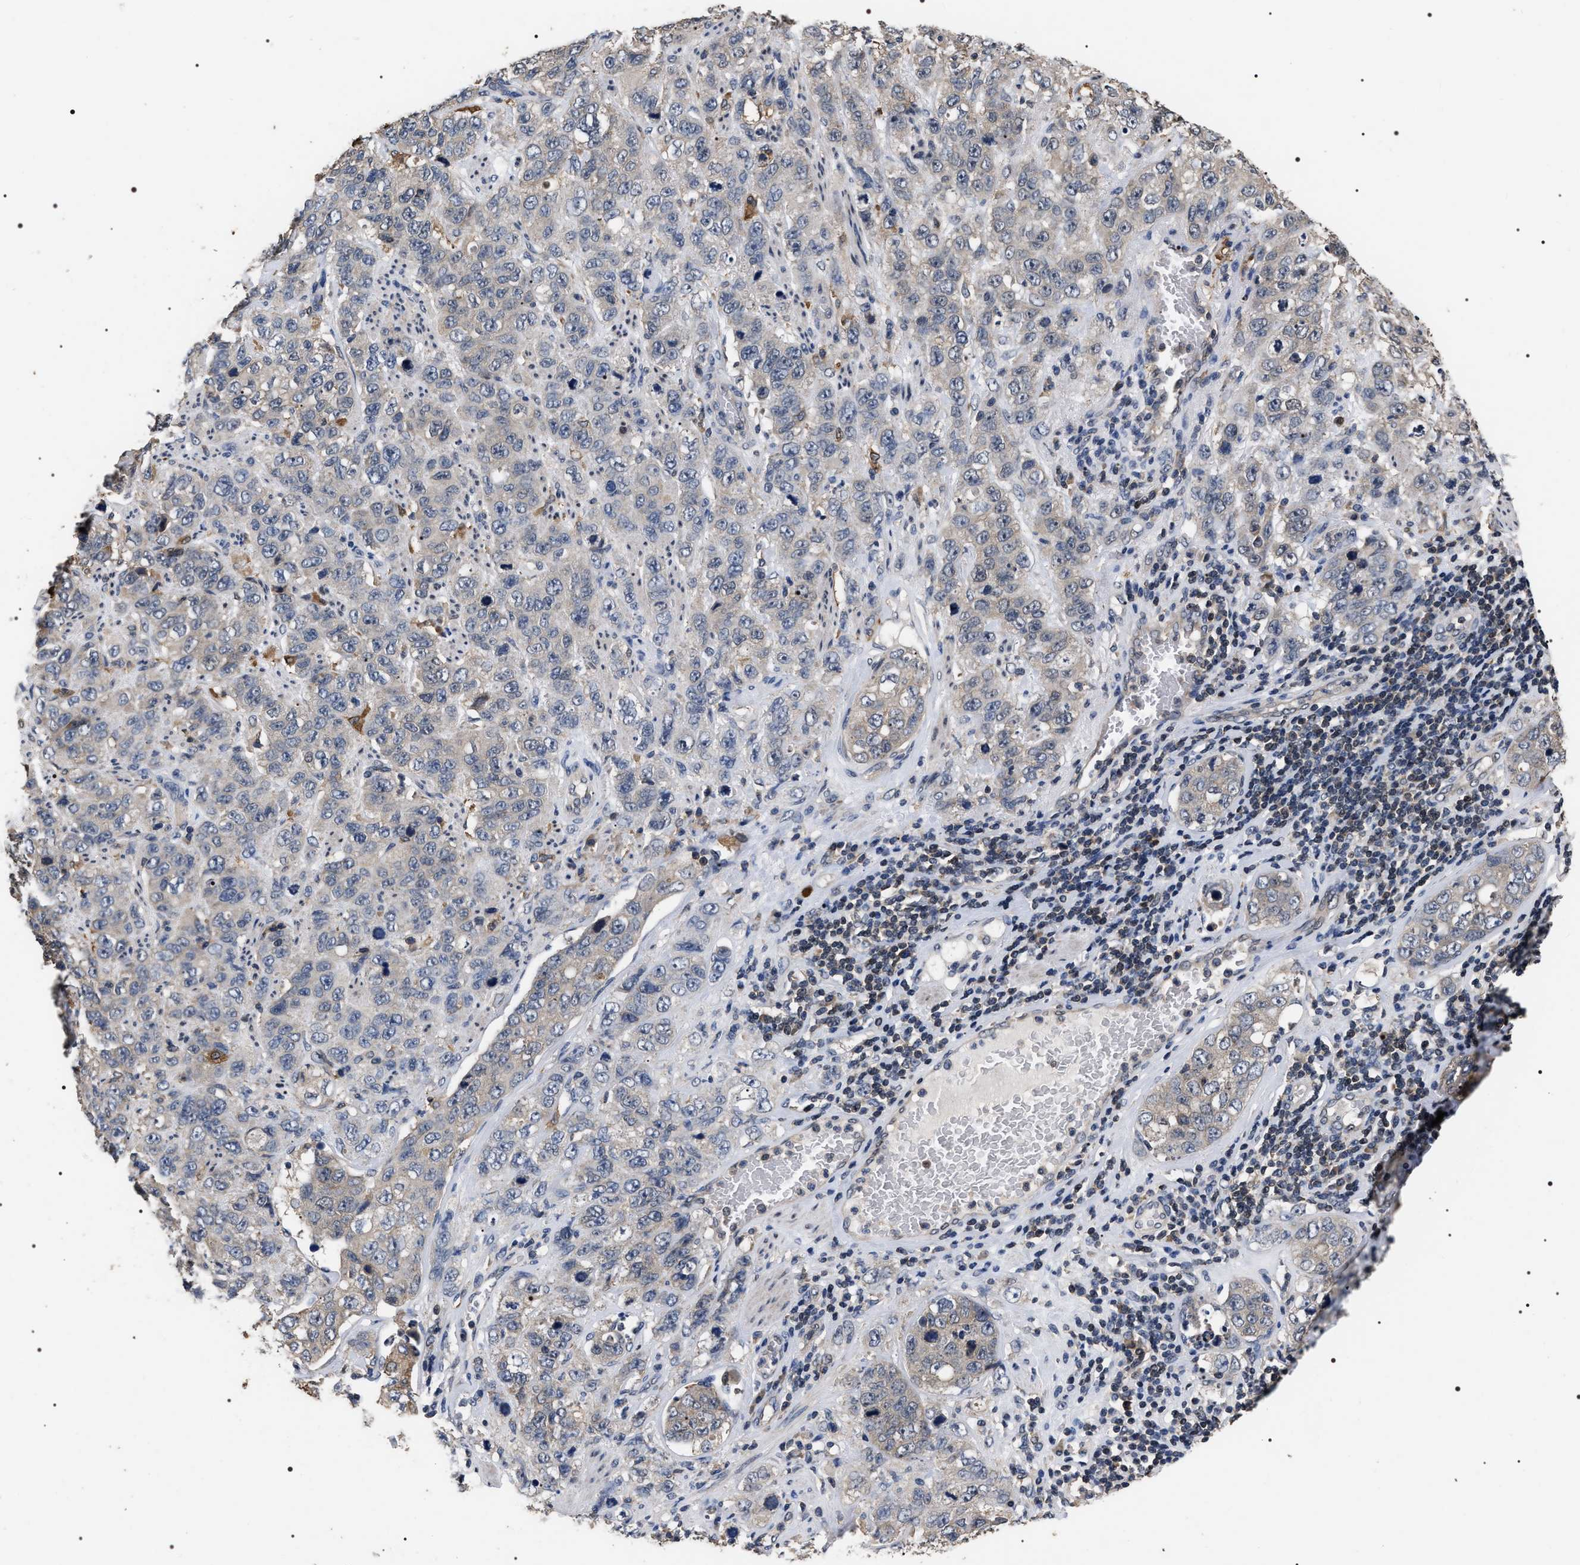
{"staining": {"intensity": "weak", "quantity": "<25%", "location": "cytoplasmic/membranous"}, "tissue": "stomach cancer", "cell_type": "Tumor cells", "image_type": "cancer", "snomed": [{"axis": "morphology", "description": "Adenocarcinoma, NOS"}, {"axis": "topography", "description": "Stomach"}], "caption": "There is no significant positivity in tumor cells of stomach adenocarcinoma.", "gene": "UPF3A", "patient": {"sex": "male", "age": 48}}